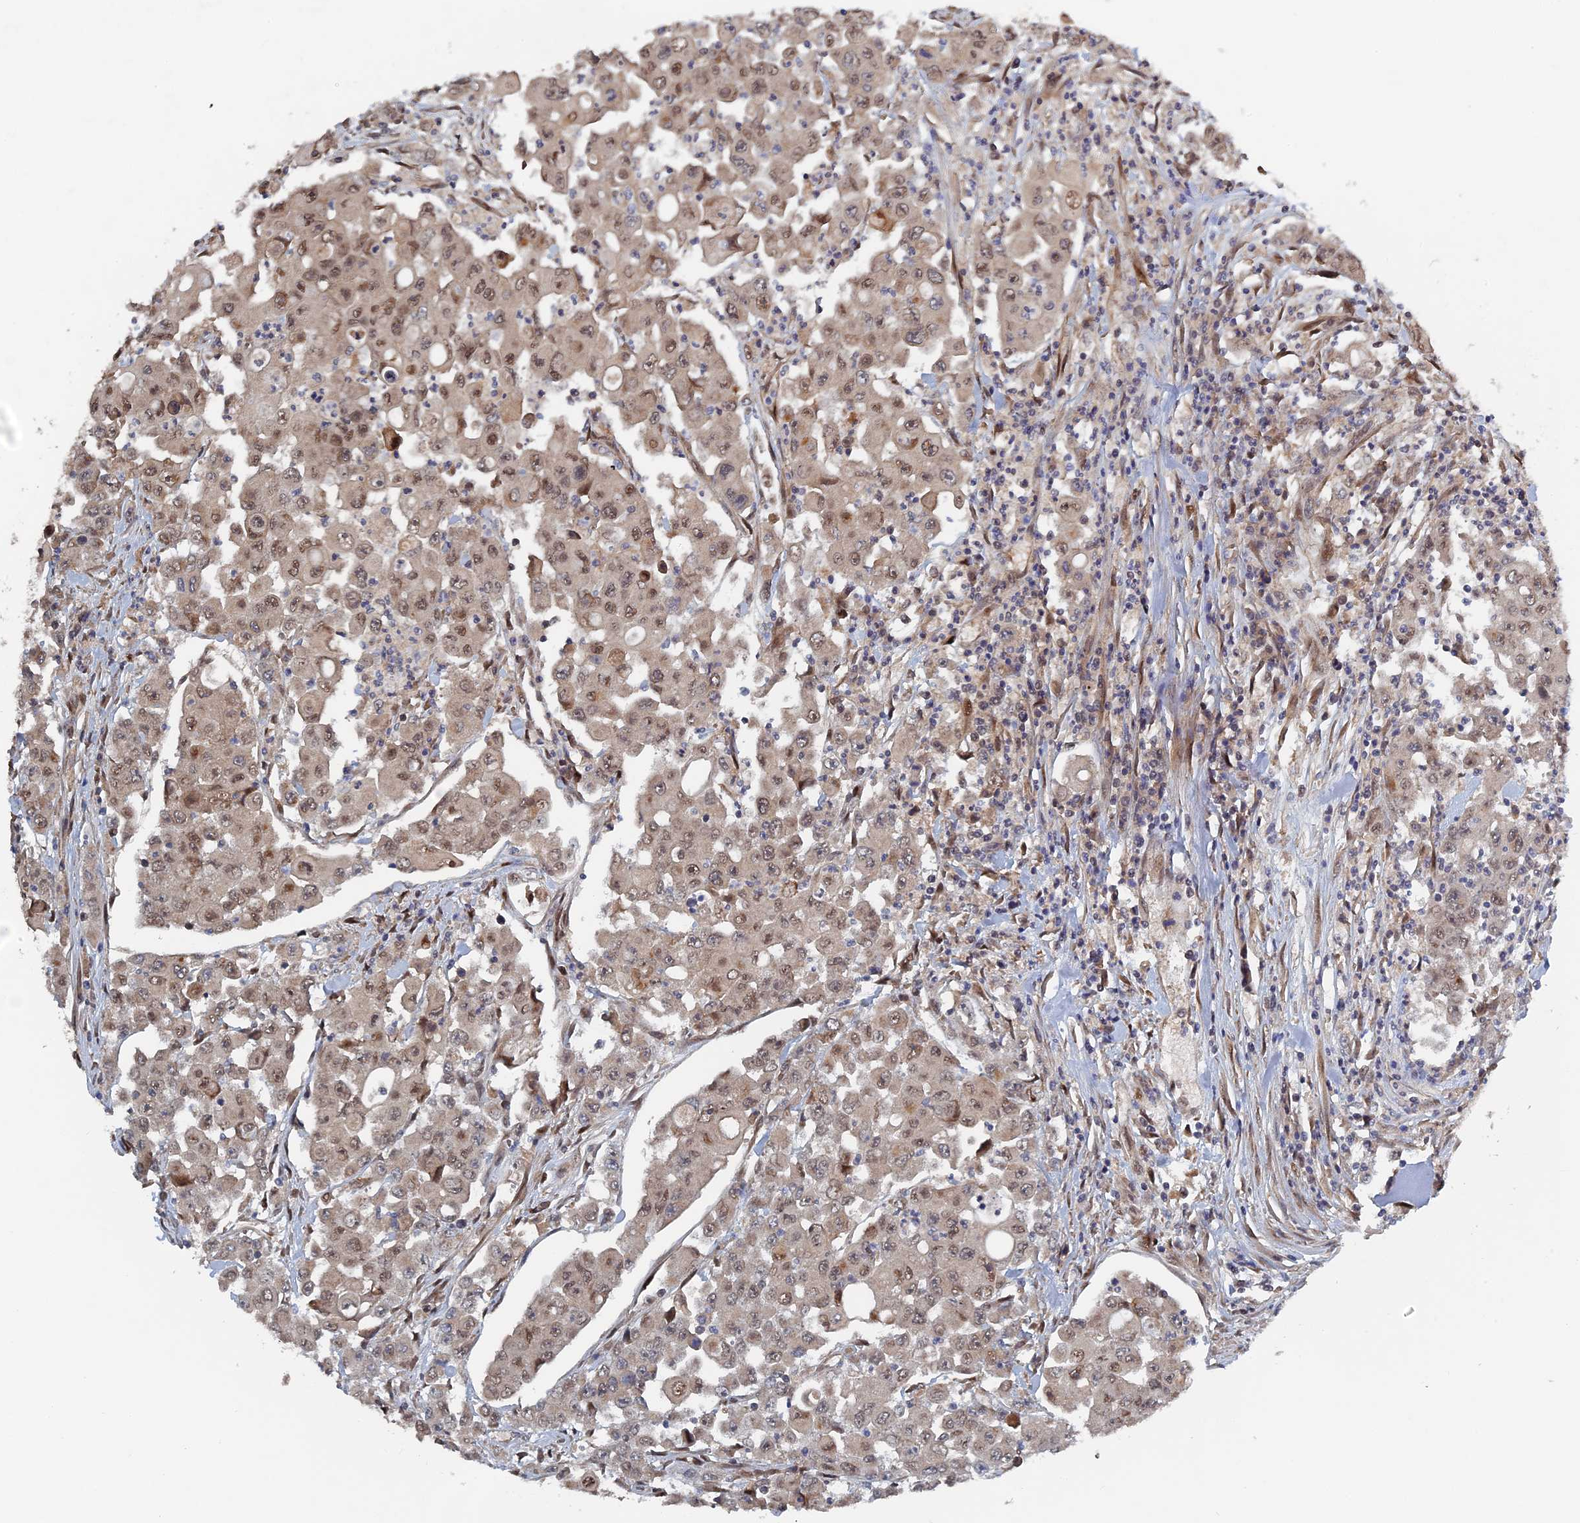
{"staining": {"intensity": "moderate", "quantity": ">75%", "location": "nuclear"}, "tissue": "colorectal cancer", "cell_type": "Tumor cells", "image_type": "cancer", "snomed": [{"axis": "morphology", "description": "Adenocarcinoma, NOS"}, {"axis": "topography", "description": "Colon"}], "caption": "Immunohistochemistry micrograph of adenocarcinoma (colorectal) stained for a protein (brown), which exhibits medium levels of moderate nuclear positivity in about >75% of tumor cells.", "gene": "ELOVL6", "patient": {"sex": "male", "age": 51}}